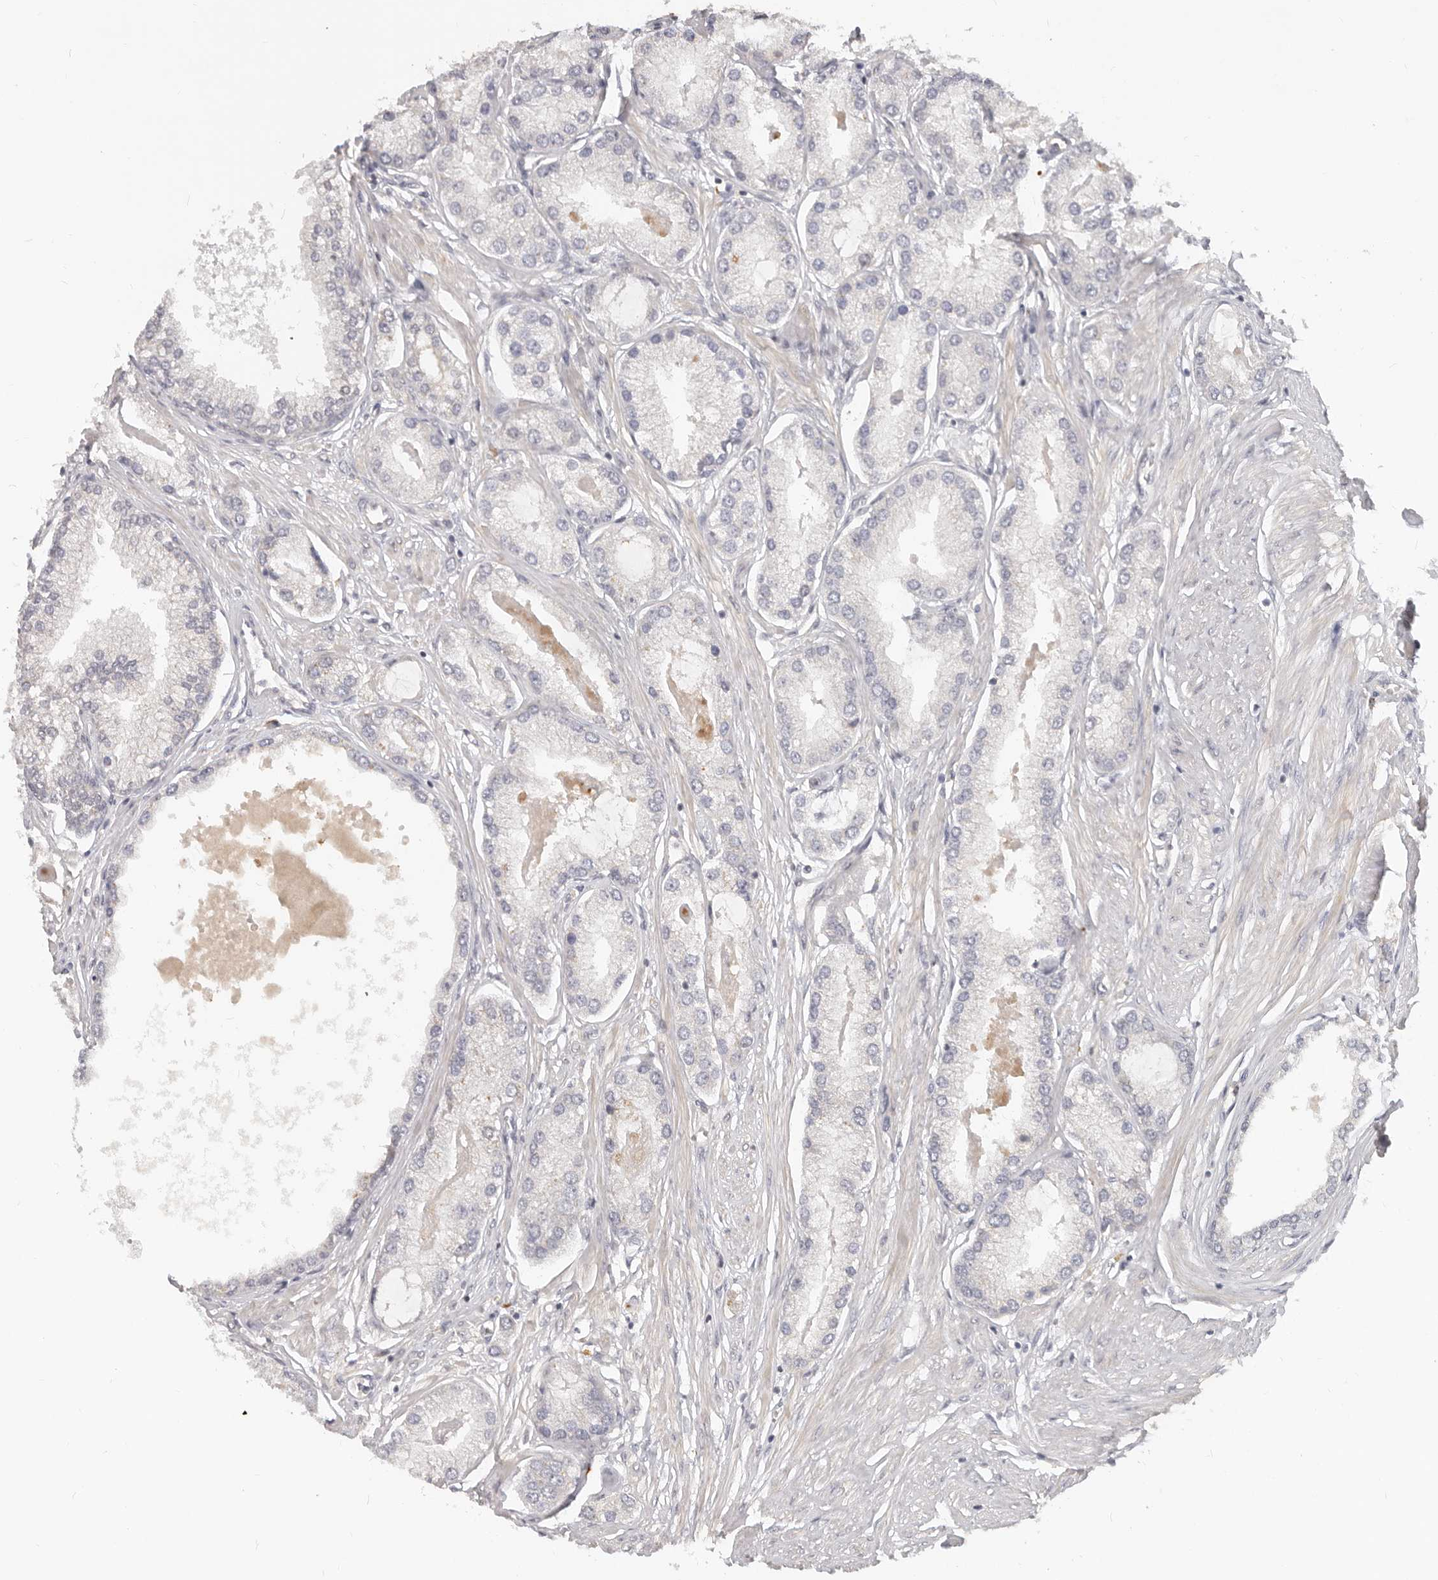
{"staining": {"intensity": "negative", "quantity": "none", "location": "none"}, "tissue": "prostate cancer", "cell_type": "Tumor cells", "image_type": "cancer", "snomed": [{"axis": "morphology", "description": "Adenocarcinoma, Low grade"}, {"axis": "topography", "description": "Prostate"}], "caption": "Tumor cells show no significant expression in prostate cancer (adenocarcinoma (low-grade)).", "gene": "USP49", "patient": {"sex": "male", "age": 62}}